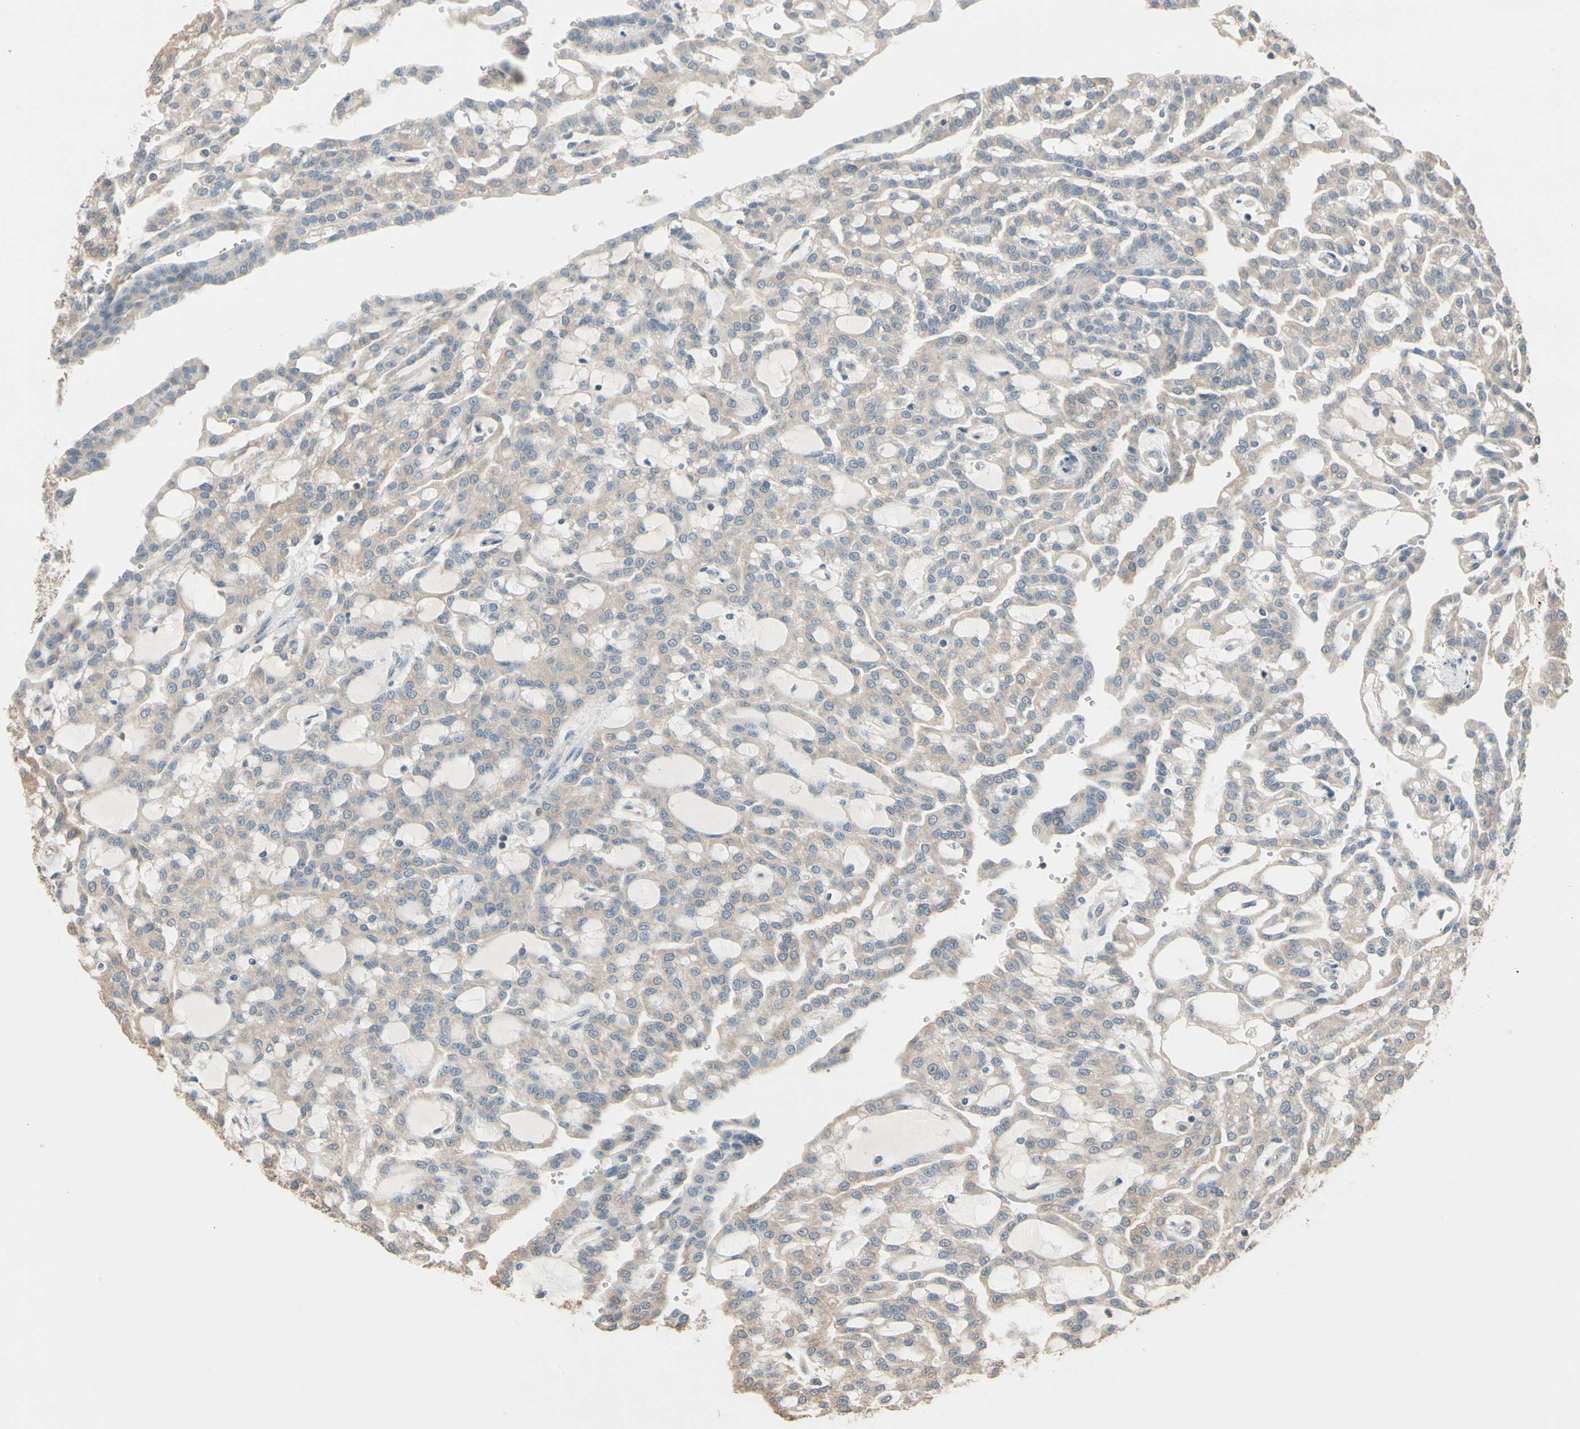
{"staining": {"intensity": "weak", "quantity": ">75%", "location": "cytoplasmic/membranous"}, "tissue": "renal cancer", "cell_type": "Tumor cells", "image_type": "cancer", "snomed": [{"axis": "morphology", "description": "Adenocarcinoma, NOS"}, {"axis": "topography", "description": "Kidney"}], "caption": "Renal cancer (adenocarcinoma) was stained to show a protein in brown. There is low levels of weak cytoplasmic/membranous staining in about >75% of tumor cells. The protein of interest is stained brown, and the nuclei are stained in blue (DAB (3,3'-diaminobenzidine) IHC with brightfield microscopy, high magnification).", "gene": "MAP3K7", "patient": {"sex": "male", "age": 63}}